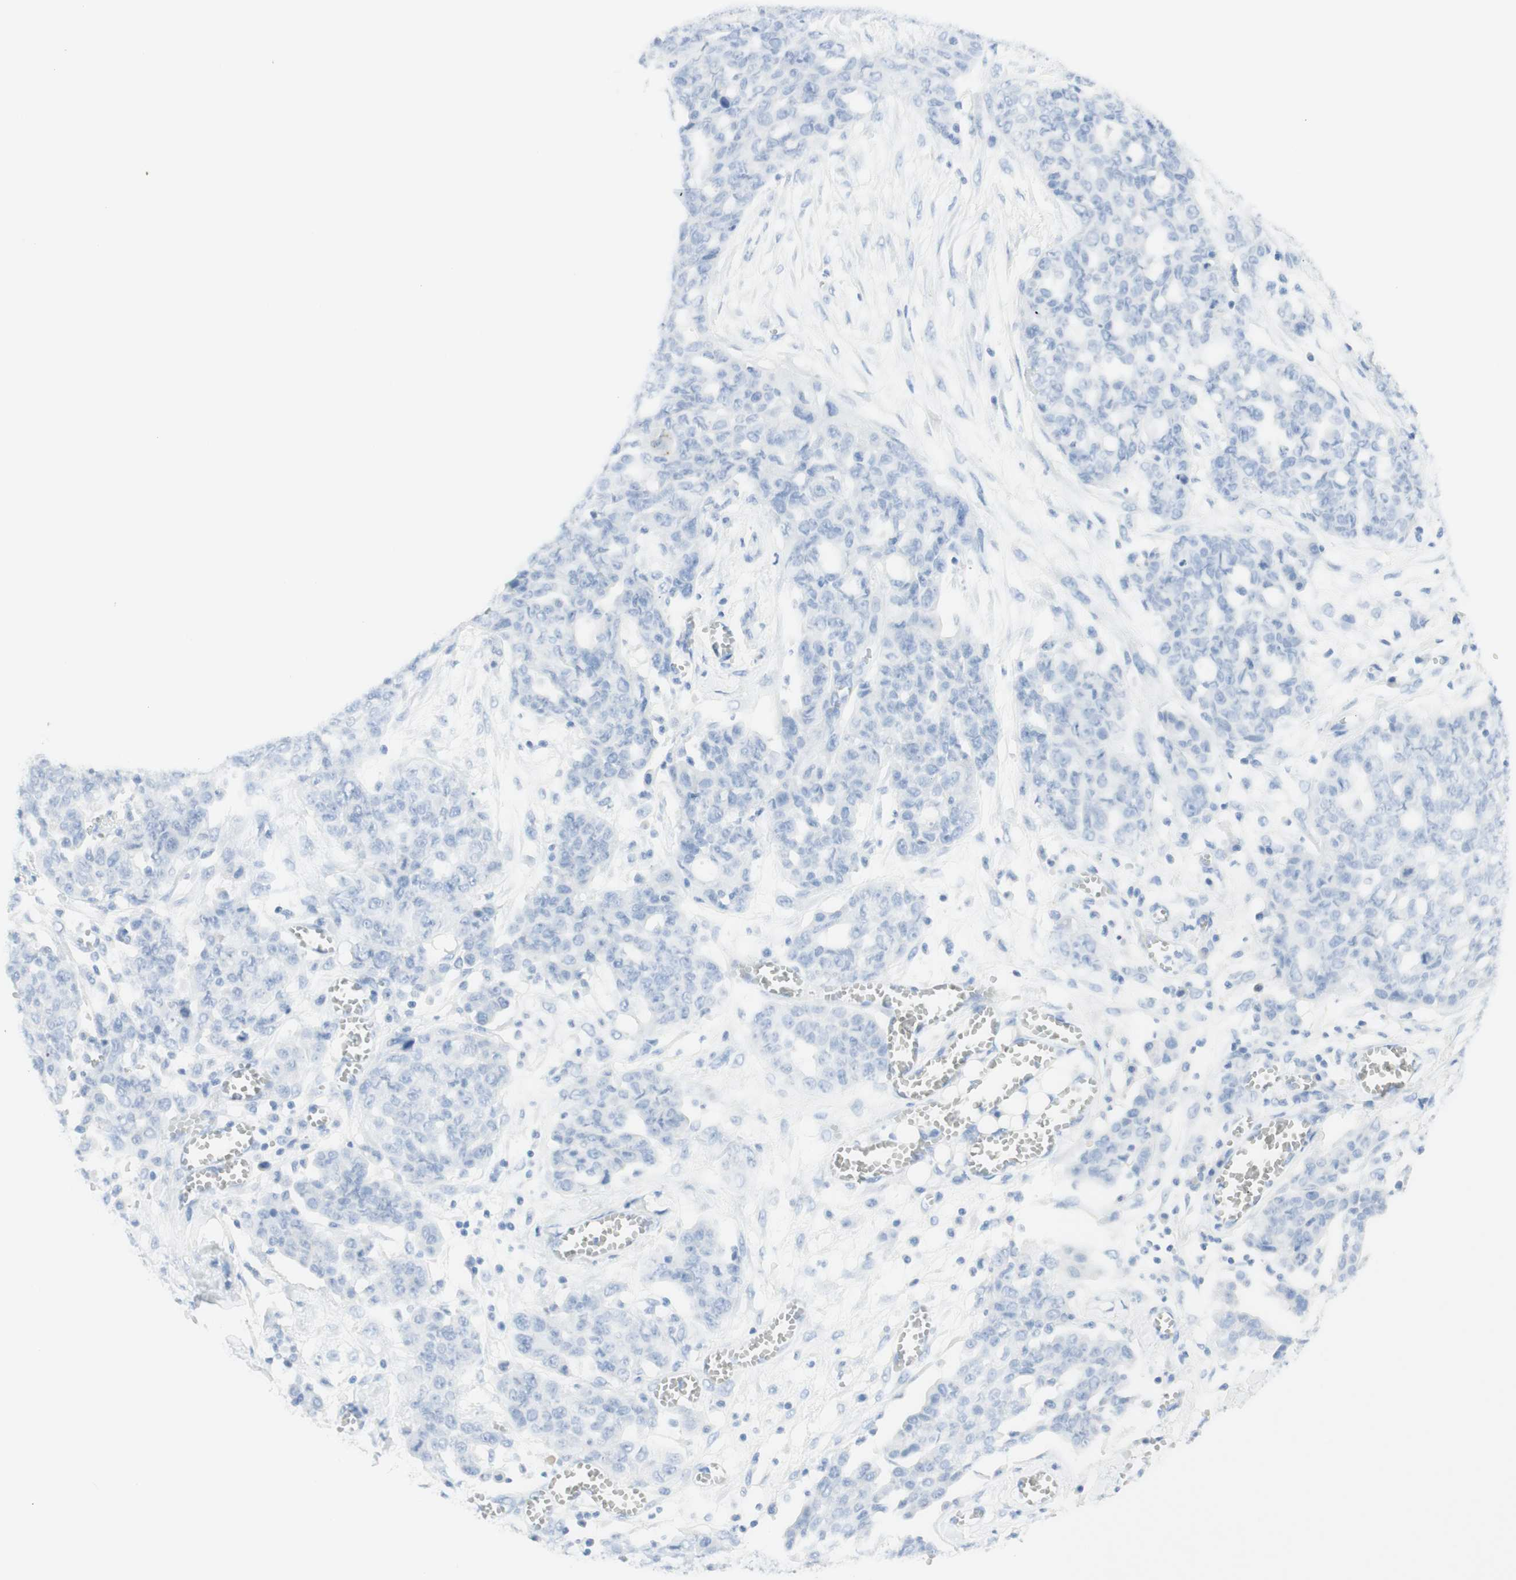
{"staining": {"intensity": "negative", "quantity": "none", "location": "none"}, "tissue": "ovarian cancer", "cell_type": "Tumor cells", "image_type": "cancer", "snomed": [{"axis": "morphology", "description": "Cystadenocarcinoma, serous, NOS"}, {"axis": "topography", "description": "Soft tissue"}, {"axis": "topography", "description": "Ovary"}], "caption": "Immunohistochemical staining of human serous cystadenocarcinoma (ovarian) demonstrates no significant expression in tumor cells.", "gene": "TPO", "patient": {"sex": "female", "age": 57}}